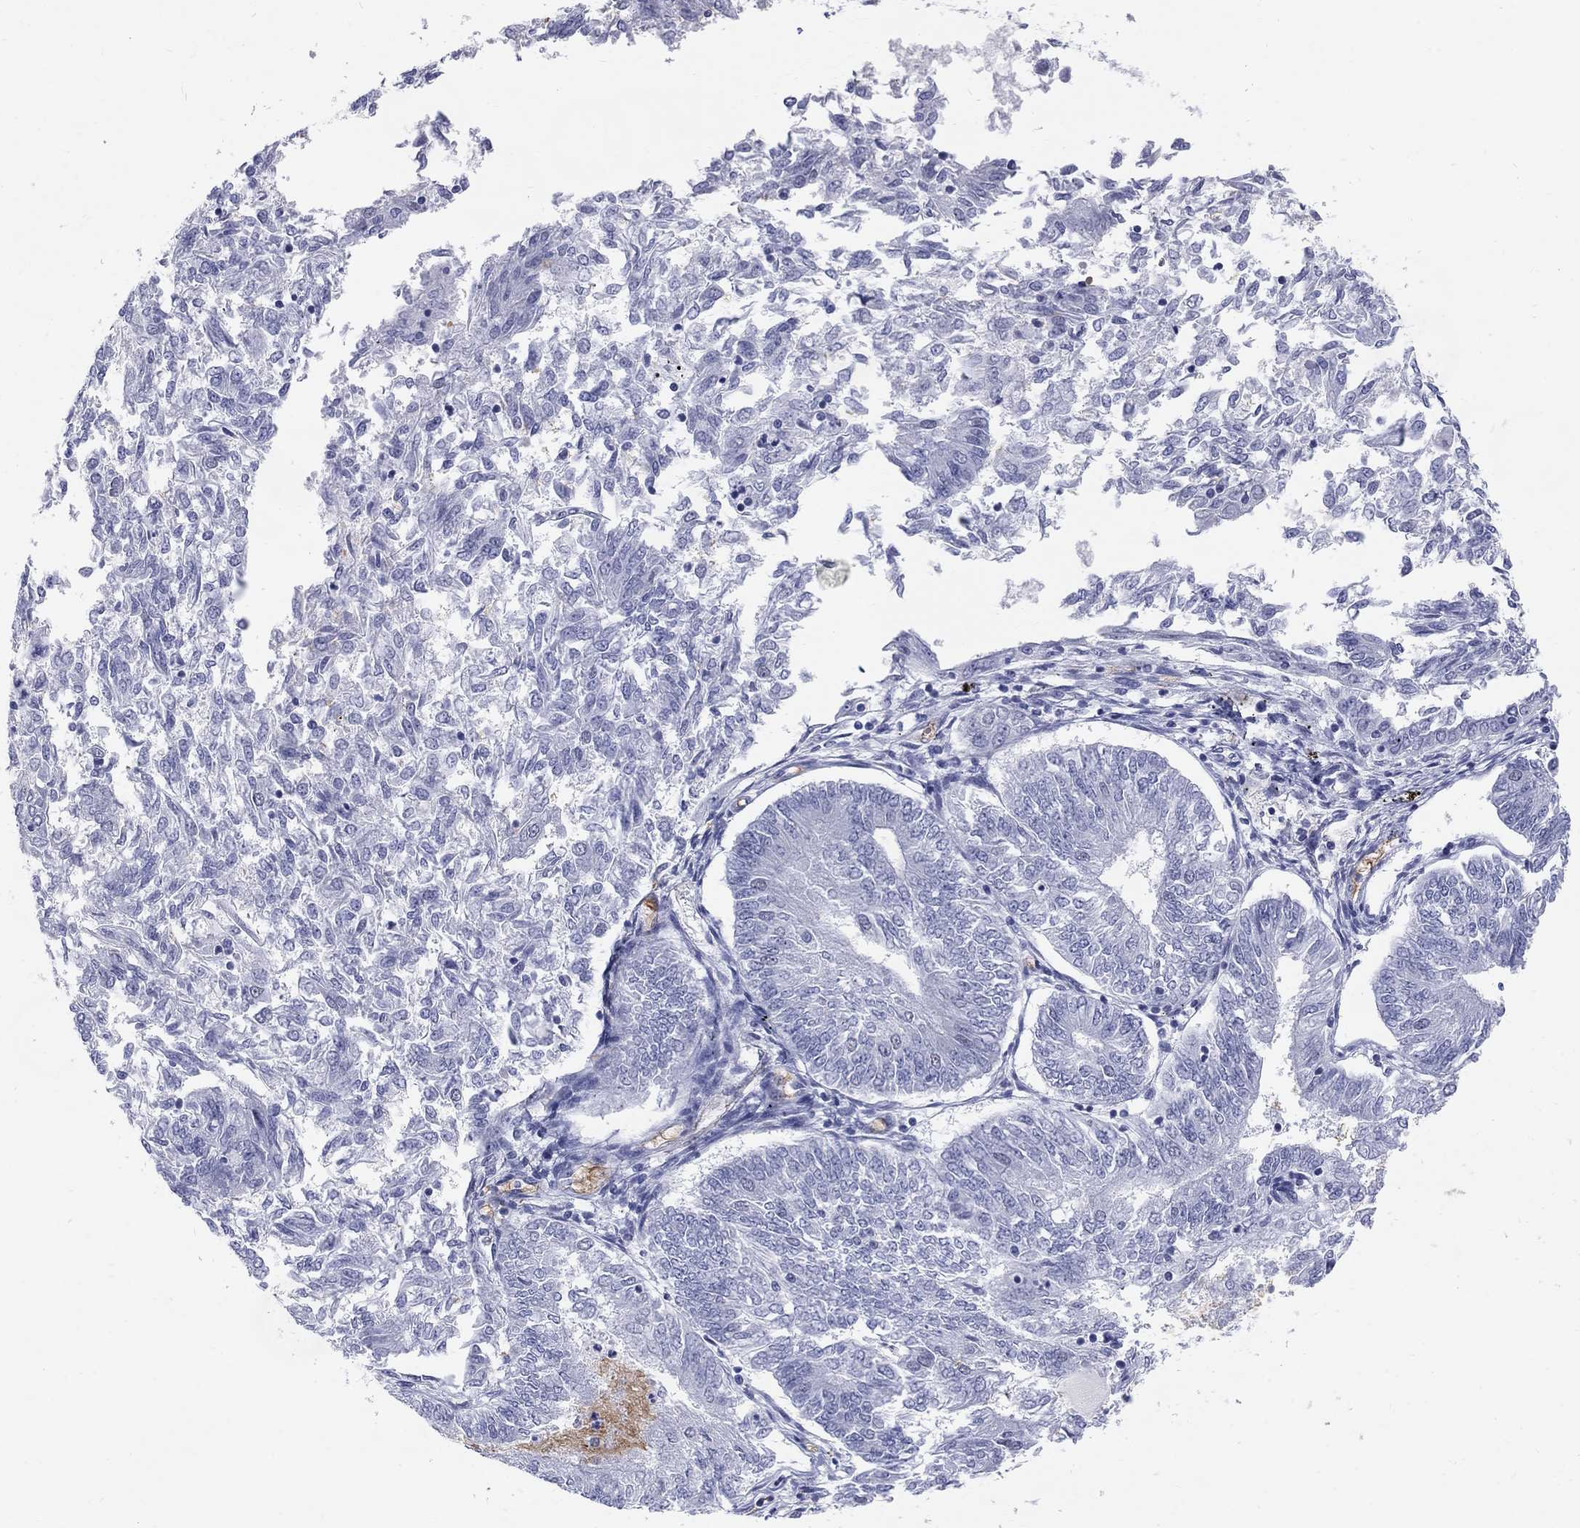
{"staining": {"intensity": "negative", "quantity": "none", "location": "none"}, "tissue": "endometrial cancer", "cell_type": "Tumor cells", "image_type": "cancer", "snomed": [{"axis": "morphology", "description": "Adenocarcinoma, NOS"}, {"axis": "topography", "description": "Endometrium"}], "caption": "The image reveals no staining of tumor cells in endometrial adenocarcinoma.", "gene": "DMTN", "patient": {"sex": "female", "age": 58}}